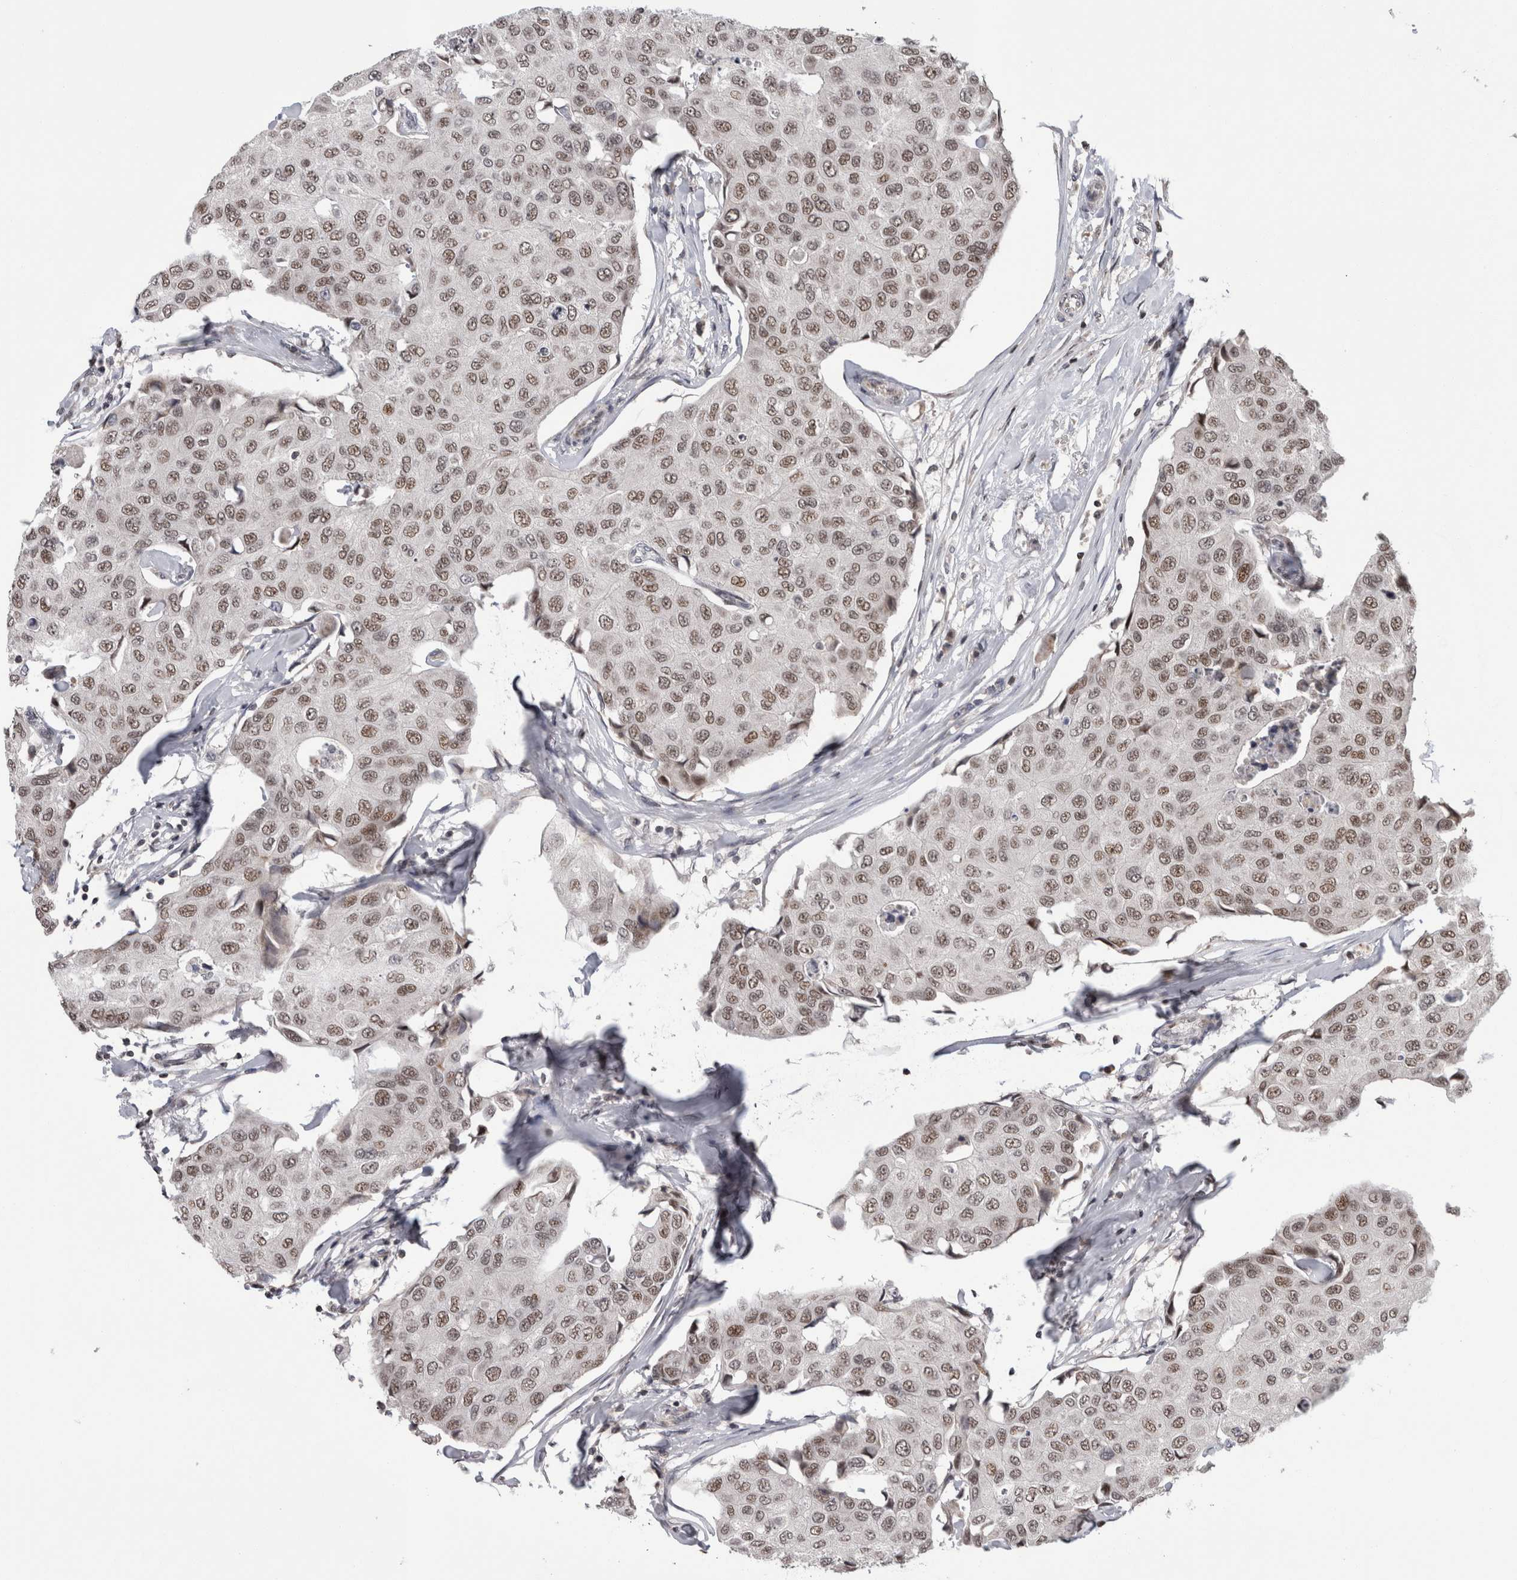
{"staining": {"intensity": "weak", "quantity": ">75%", "location": "nuclear"}, "tissue": "breast cancer", "cell_type": "Tumor cells", "image_type": "cancer", "snomed": [{"axis": "morphology", "description": "Duct carcinoma"}, {"axis": "topography", "description": "Breast"}], "caption": "Immunohistochemical staining of human intraductal carcinoma (breast) reveals low levels of weak nuclear staining in approximately >75% of tumor cells.", "gene": "ZBTB11", "patient": {"sex": "female", "age": 80}}